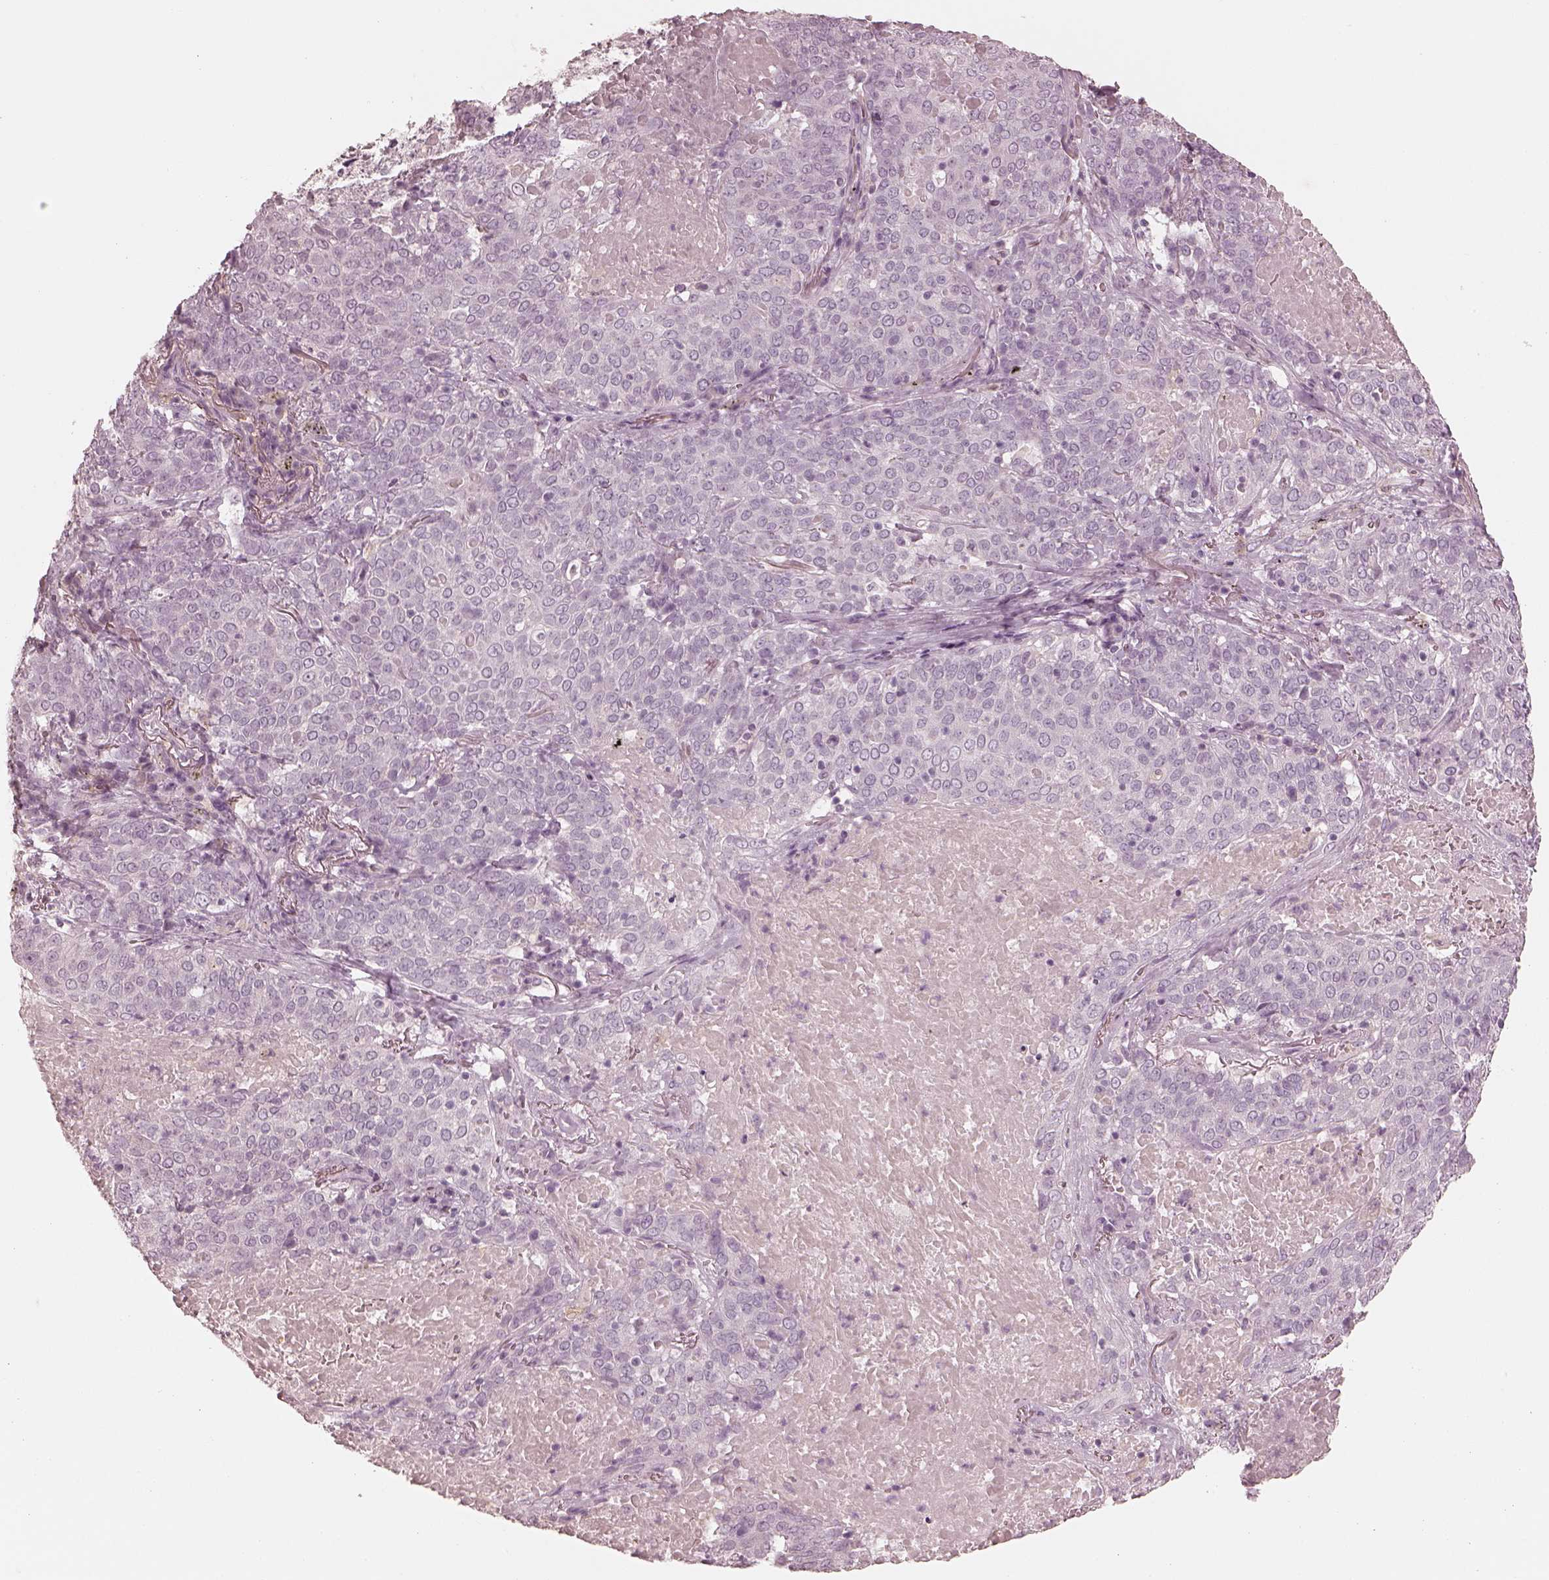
{"staining": {"intensity": "negative", "quantity": "none", "location": "none"}, "tissue": "lung cancer", "cell_type": "Tumor cells", "image_type": "cancer", "snomed": [{"axis": "morphology", "description": "Squamous cell carcinoma, NOS"}, {"axis": "topography", "description": "Lung"}], "caption": "Squamous cell carcinoma (lung) stained for a protein using immunohistochemistry shows no expression tumor cells.", "gene": "CALR3", "patient": {"sex": "male", "age": 82}}